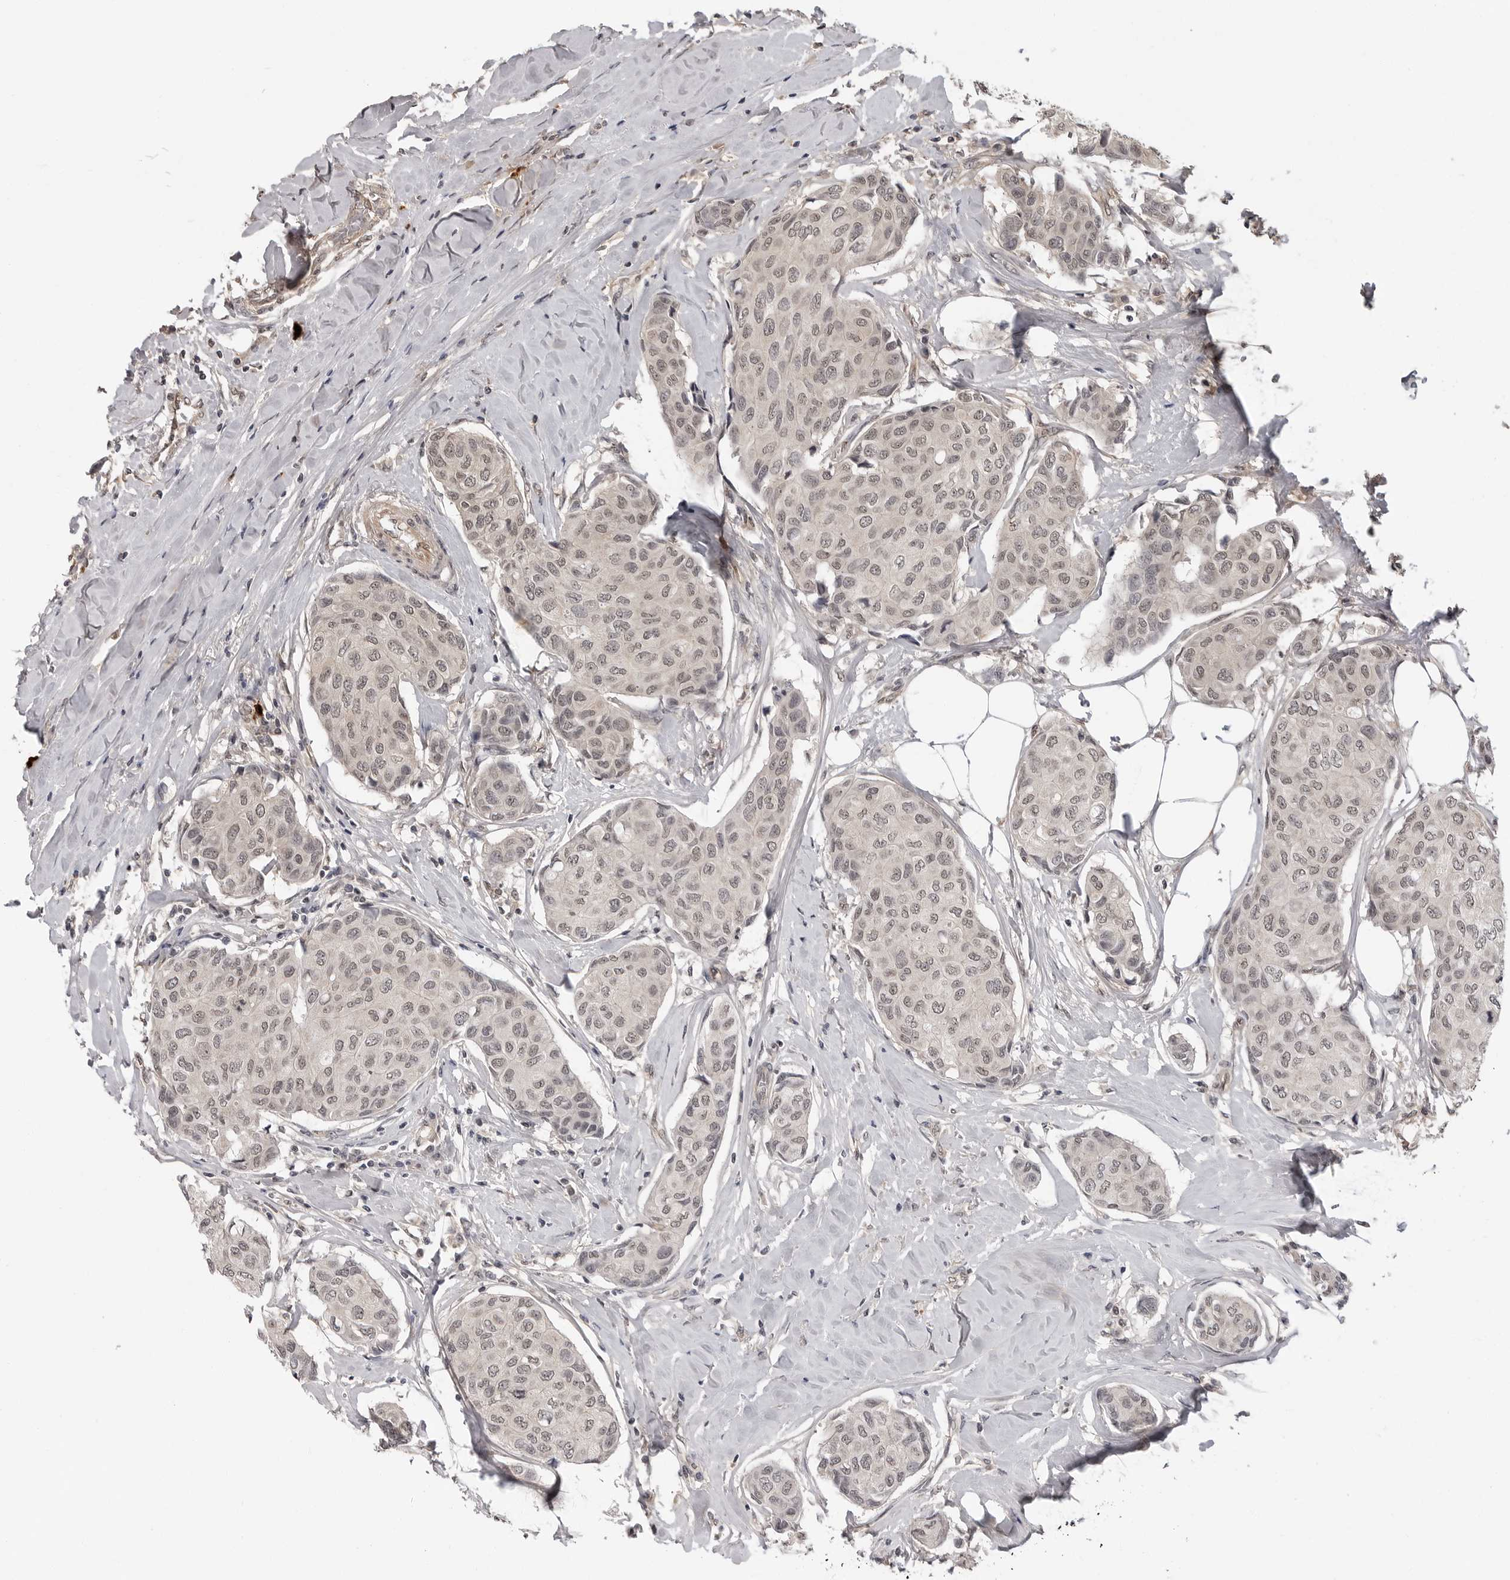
{"staining": {"intensity": "weak", "quantity": ">75%", "location": "nuclear"}, "tissue": "breast cancer", "cell_type": "Tumor cells", "image_type": "cancer", "snomed": [{"axis": "morphology", "description": "Duct carcinoma"}, {"axis": "topography", "description": "Breast"}], "caption": "The histopathology image demonstrates a brown stain indicating the presence of a protein in the nuclear of tumor cells in breast cancer (invasive ductal carcinoma).", "gene": "IL24", "patient": {"sex": "female", "age": 80}}